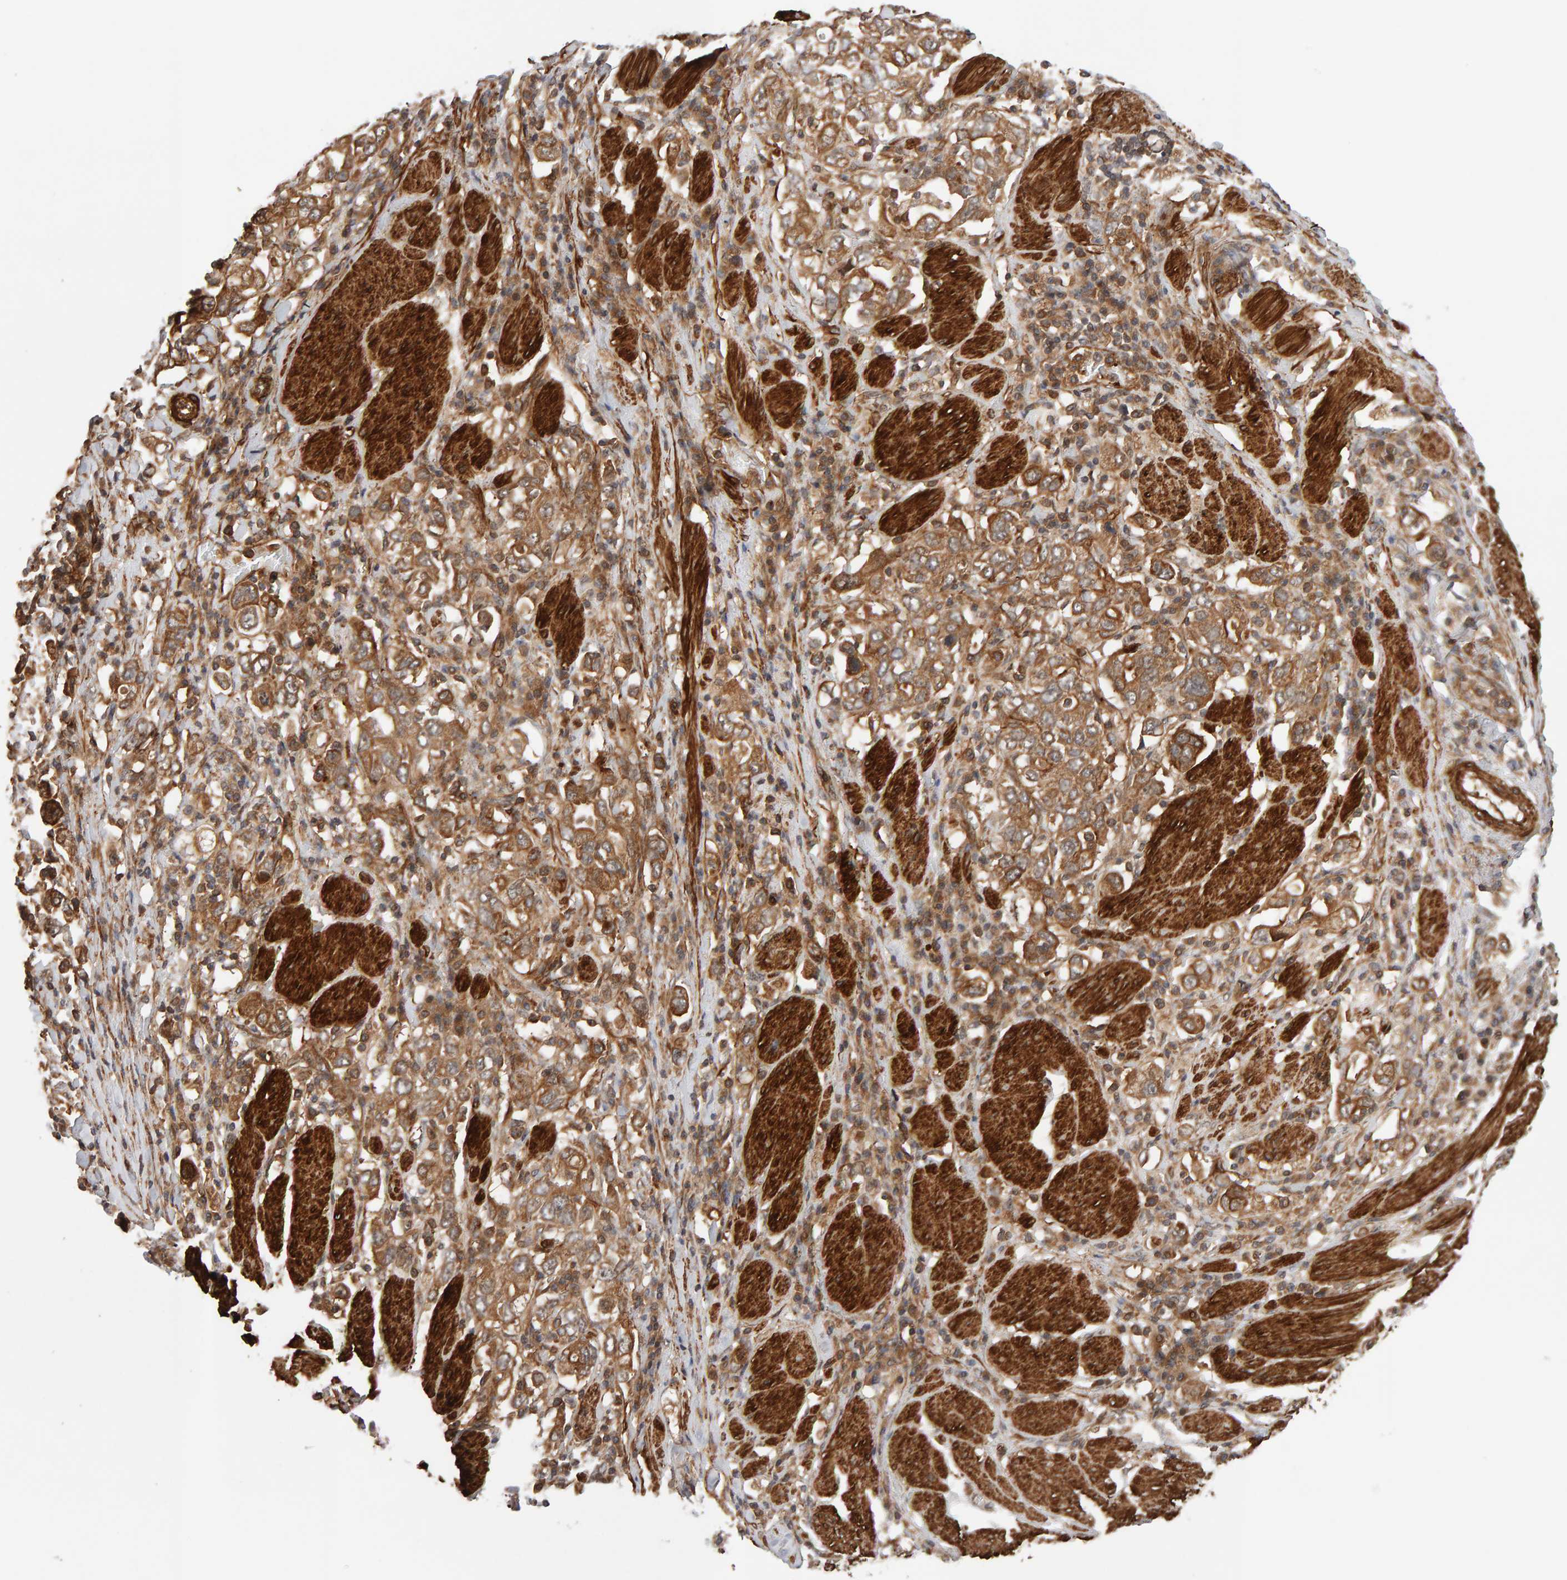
{"staining": {"intensity": "moderate", "quantity": ">75%", "location": "cytoplasmic/membranous"}, "tissue": "stomach cancer", "cell_type": "Tumor cells", "image_type": "cancer", "snomed": [{"axis": "morphology", "description": "Adenocarcinoma, NOS"}, {"axis": "topography", "description": "Stomach, upper"}], "caption": "A histopathology image of human stomach adenocarcinoma stained for a protein reveals moderate cytoplasmic/membranous brown staining in tumor cells. The staining is performed using DAB brown chromogen to label protein expression. The nuclei are counter-stained blue using hematoxylin.", "gene": "SYNRG", "patient": {"sex": "male", "age": 62}}